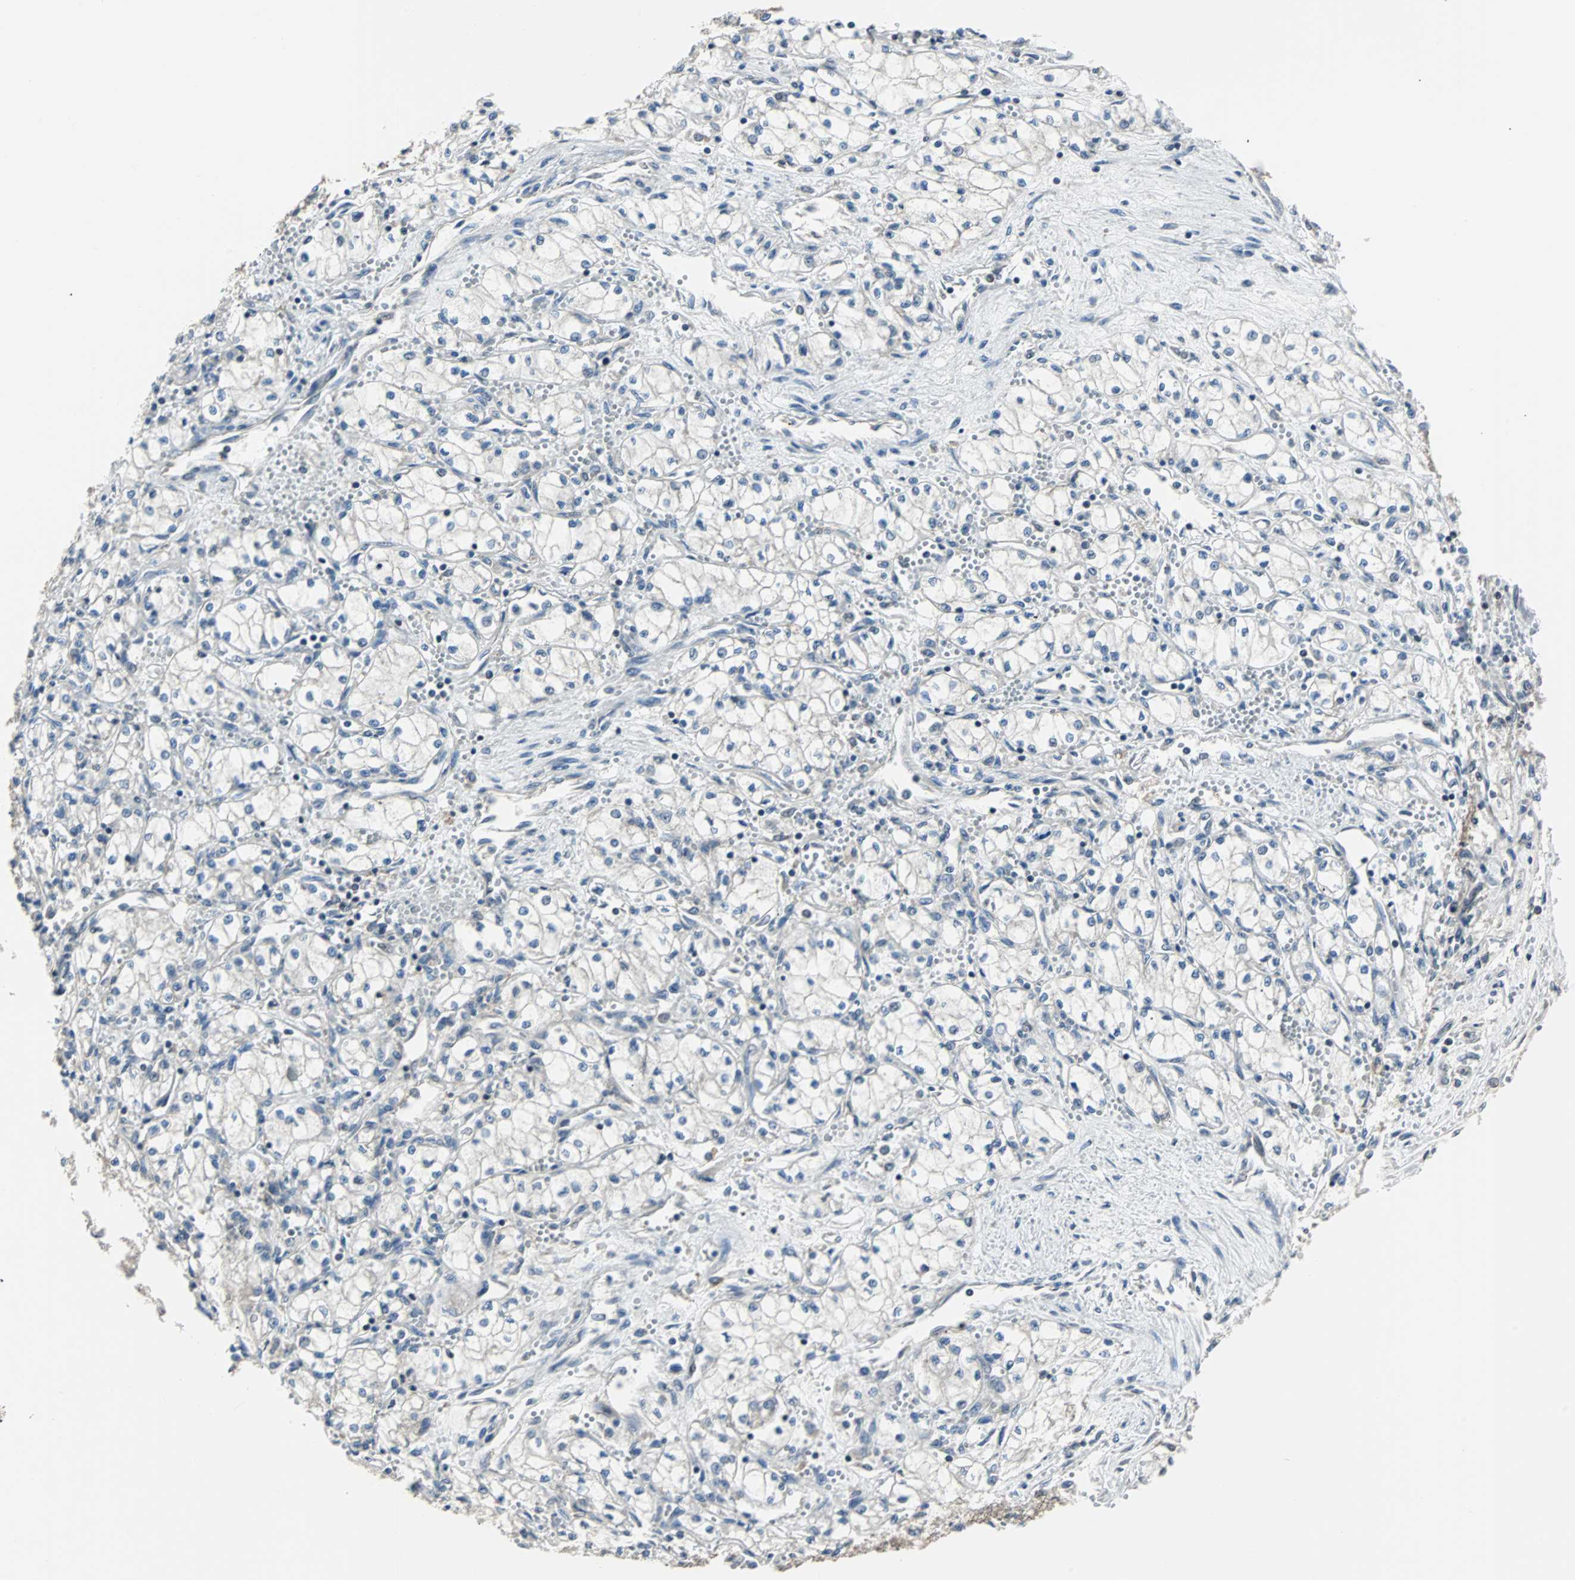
{"staining": {"intensity": "negative", "quantity": "none", "location": "none"}, "tissue": "renal cancer", "cell_type": "Tumor cells", "image_type": "cancer", "snomed": [{"axis": "morphology", "description": "Normal tissue, NOS"}, {"axis": "morphology", "description": "Adenocarcinoma, NOS"}, {"axis": "topography", "description": "Kidney"}], "caption": "Histopathology image shows no protein positivity in tumor cells of renal cancer tissue.", "gene": "TERF2IP", "patient": {"sex": "male", "age": 59}}